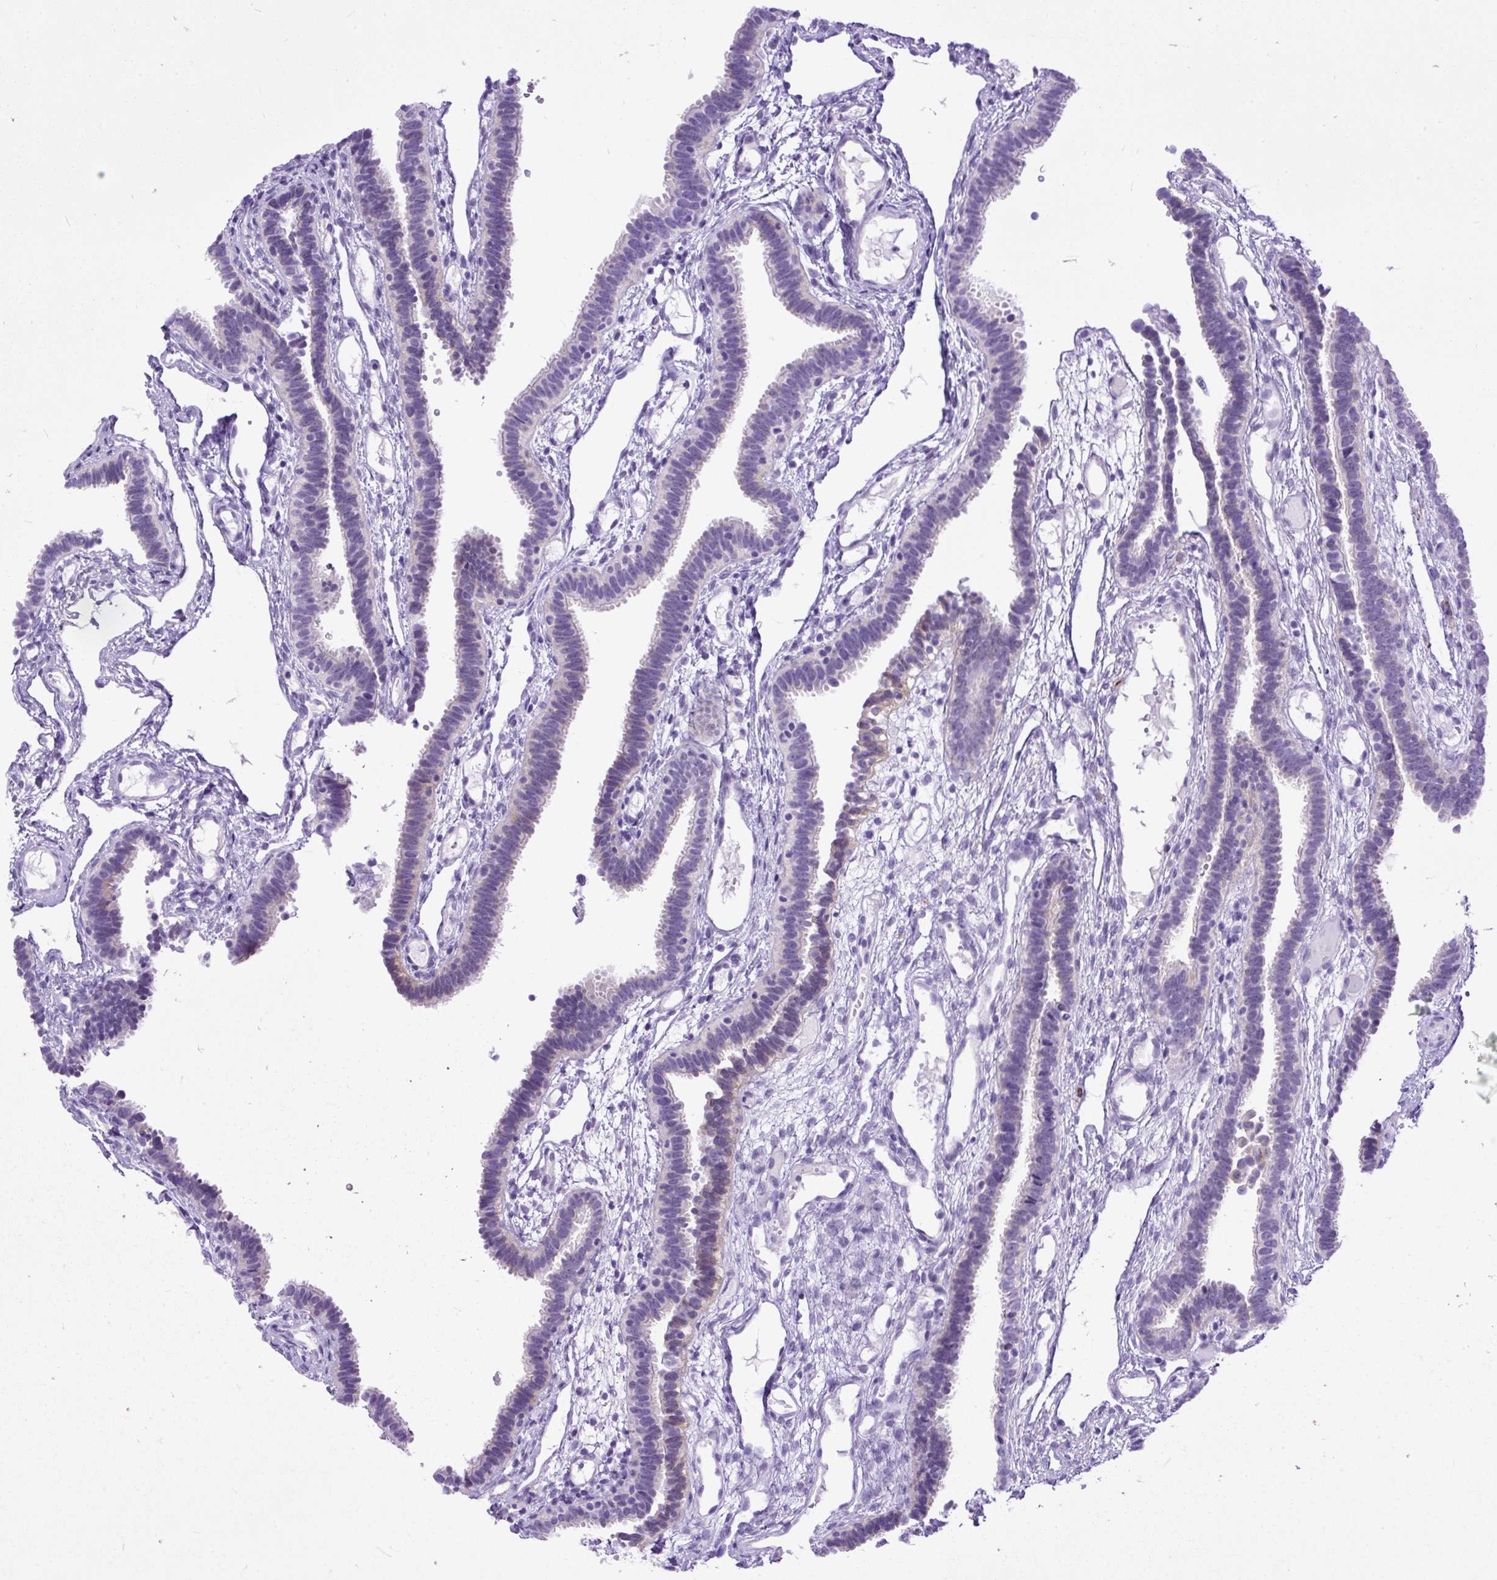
{"staining": {"intensity": "negative", "quantity": "none", "location": "none"}, "tissue": "fallopian tube", "cell_type": "Glandular cells", "image_type": "normal", "snomed": [{"axis": "morphology", "description": "Normal tissue, NOS"}, {"axis": "topography", "description": "Fallopian tube"}], "caption": "A histopathology image of fallopian tube stained for a protein exhibits no brown staining in glandular cells. The staining was performed using DAB (3,3'-diaminobenzidine) to visualize the protein expression in brown, while the nuclei were stained in blue with hematoxylin (Magnification: 20x).", "gene": "ZNF256", "patient": {"sex": "female", "age": 37}}